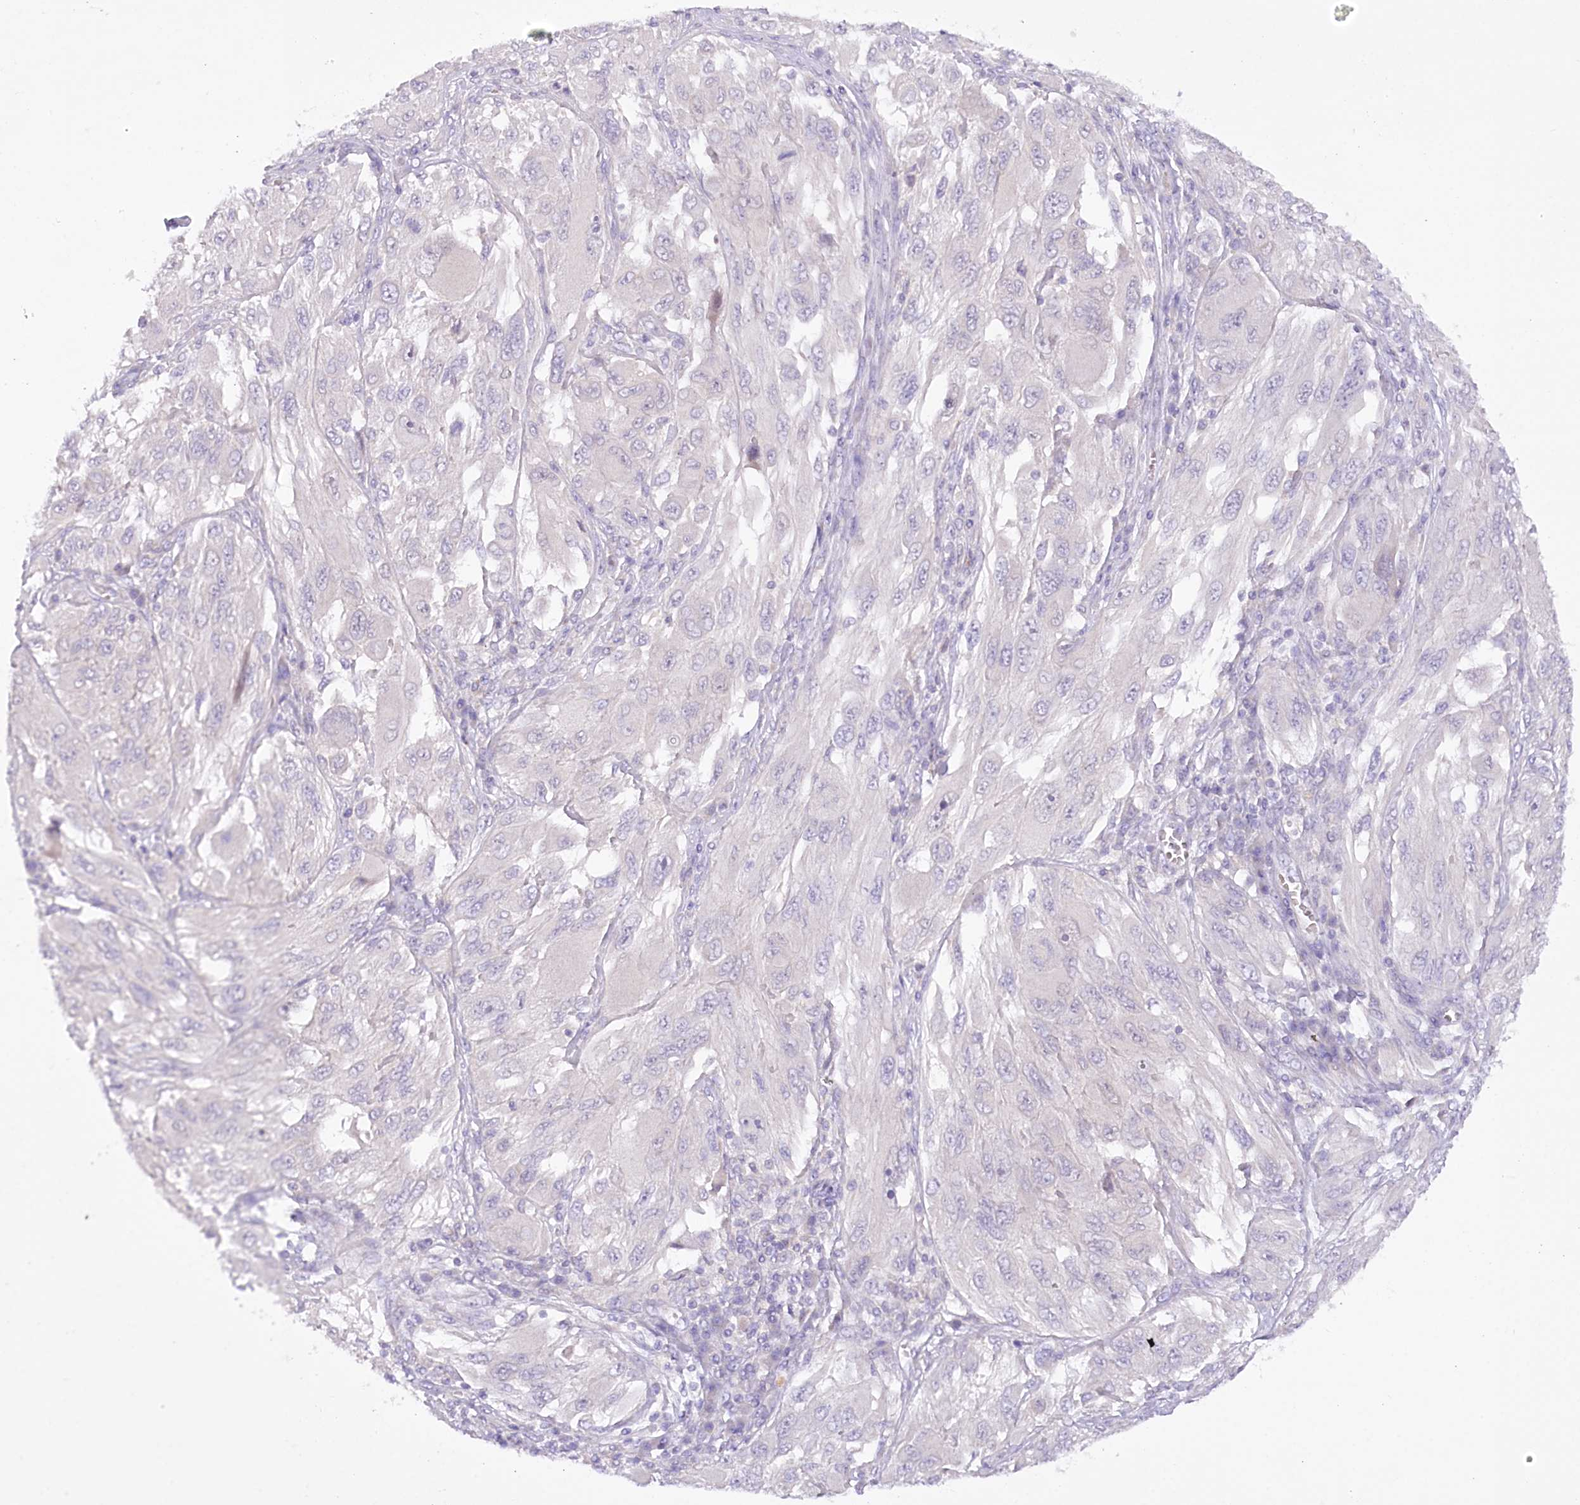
{"staining": {"intensity": "negative", "quantity": "none", "location": "none"}, "tissue": "melanoma", "cell_type": "Tumor cells", "image_type": "cancer", "snomed": [{"axis": "morphology", "description": "Malignant melanoma, NOS"}, {"axis": "topography", "description": "Skin"}], "caption": "DAB (3,3'-diaminobenzidine) immunohistochemical staining of melanoma displays no significant positivity in tumor cells.", "gene": "DCUN1D1", "patient": {"sex": "female", "age": 91}}